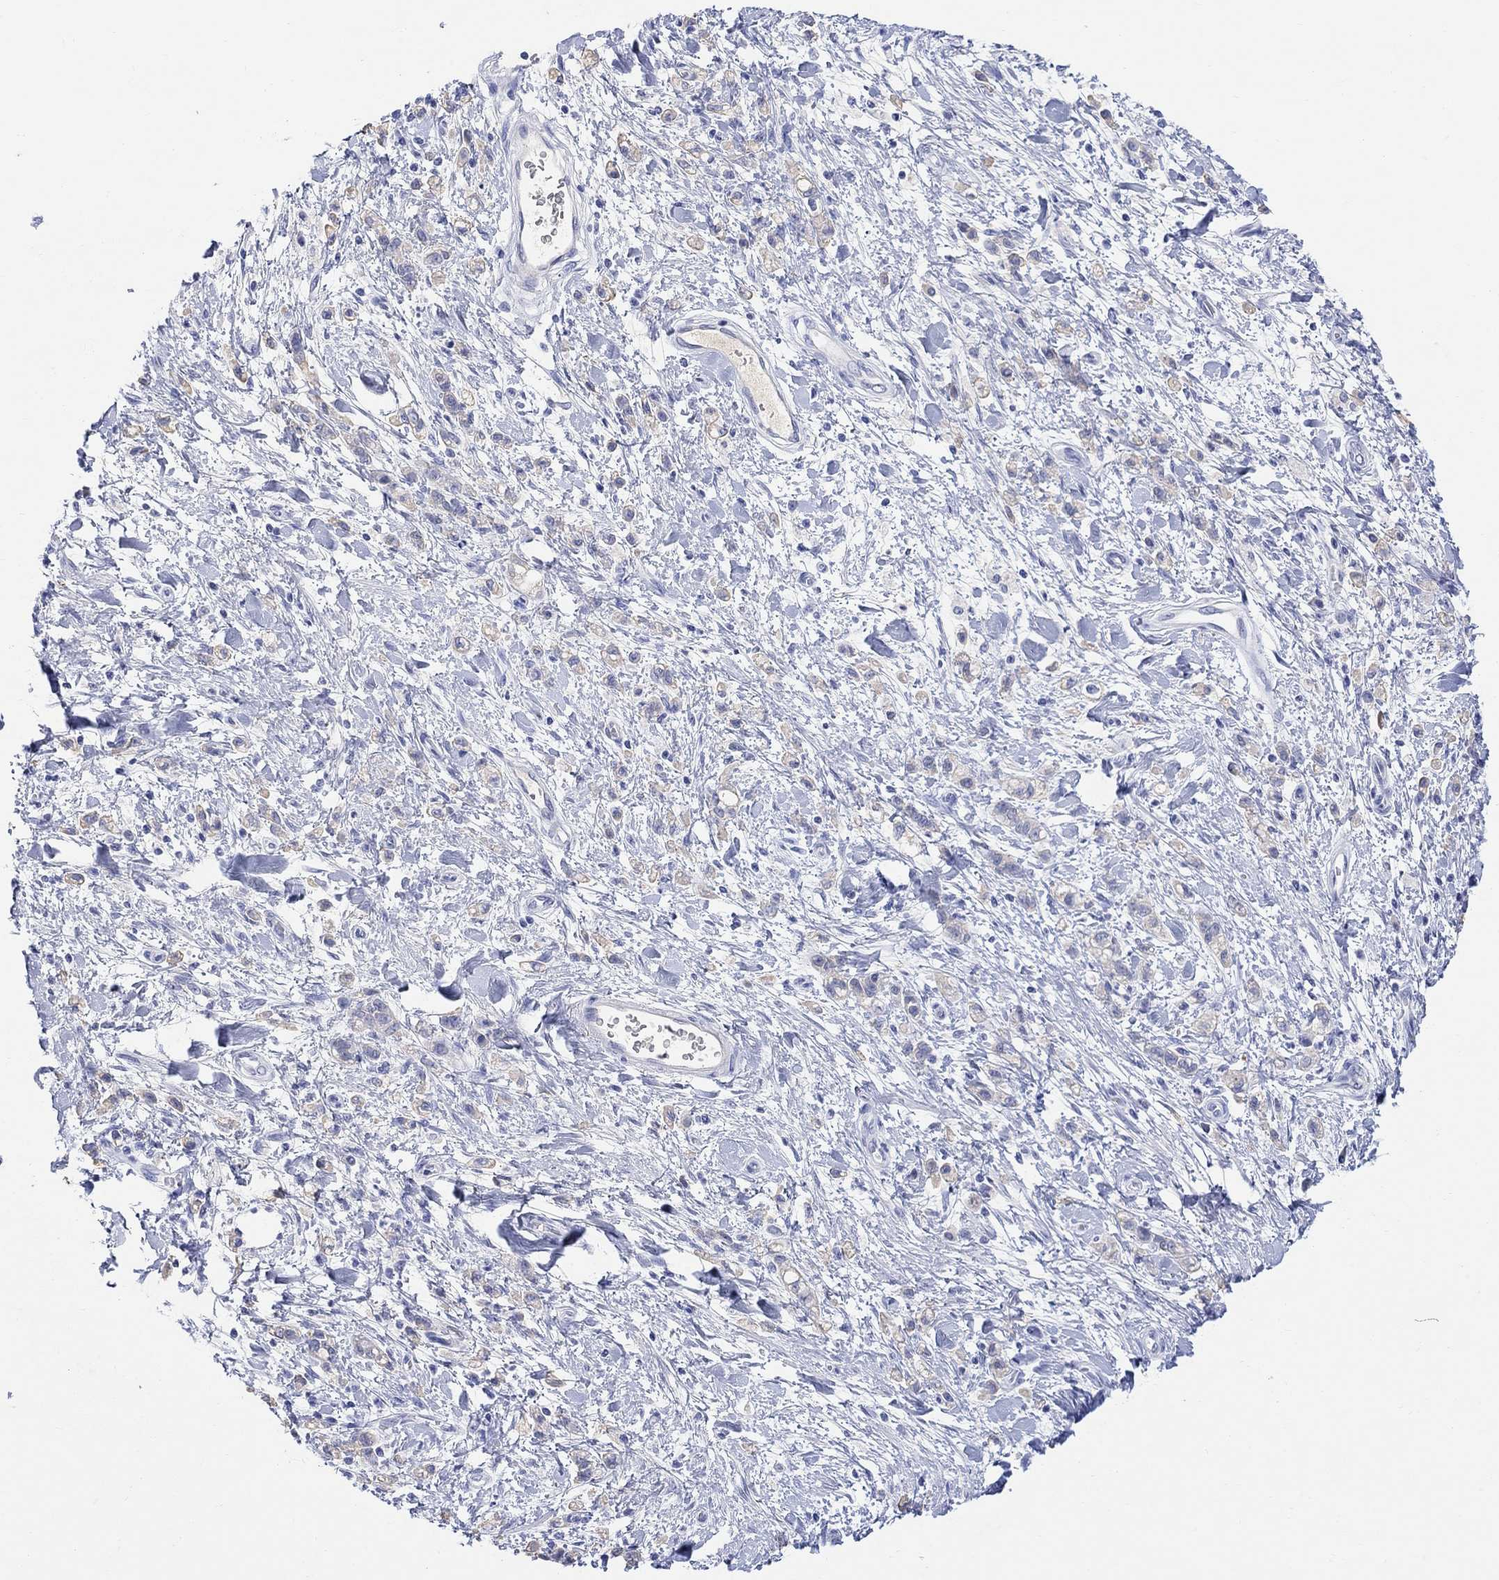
{"staining": {"intensity": "weak", "quantity": "<25%", "location": "cytoplasmic/membranous"}, "tissue": "stomach cancer", "cell_type": "Tumor cells", "image_type": "cancer", "snomed": [{"axis": "morphology", "description": "Adenocarcinoma, NOS"}, {"axis": "topography", "description": "Stomach"}], "caption": "DAB (3,3'-diaminobenzidine) immunohistochemical staining of human adenocarcinoma (stomach) shows no significant expression in tumor cells.", "gene": "TYR", "patient": {"sex": "male", "age": 77}}